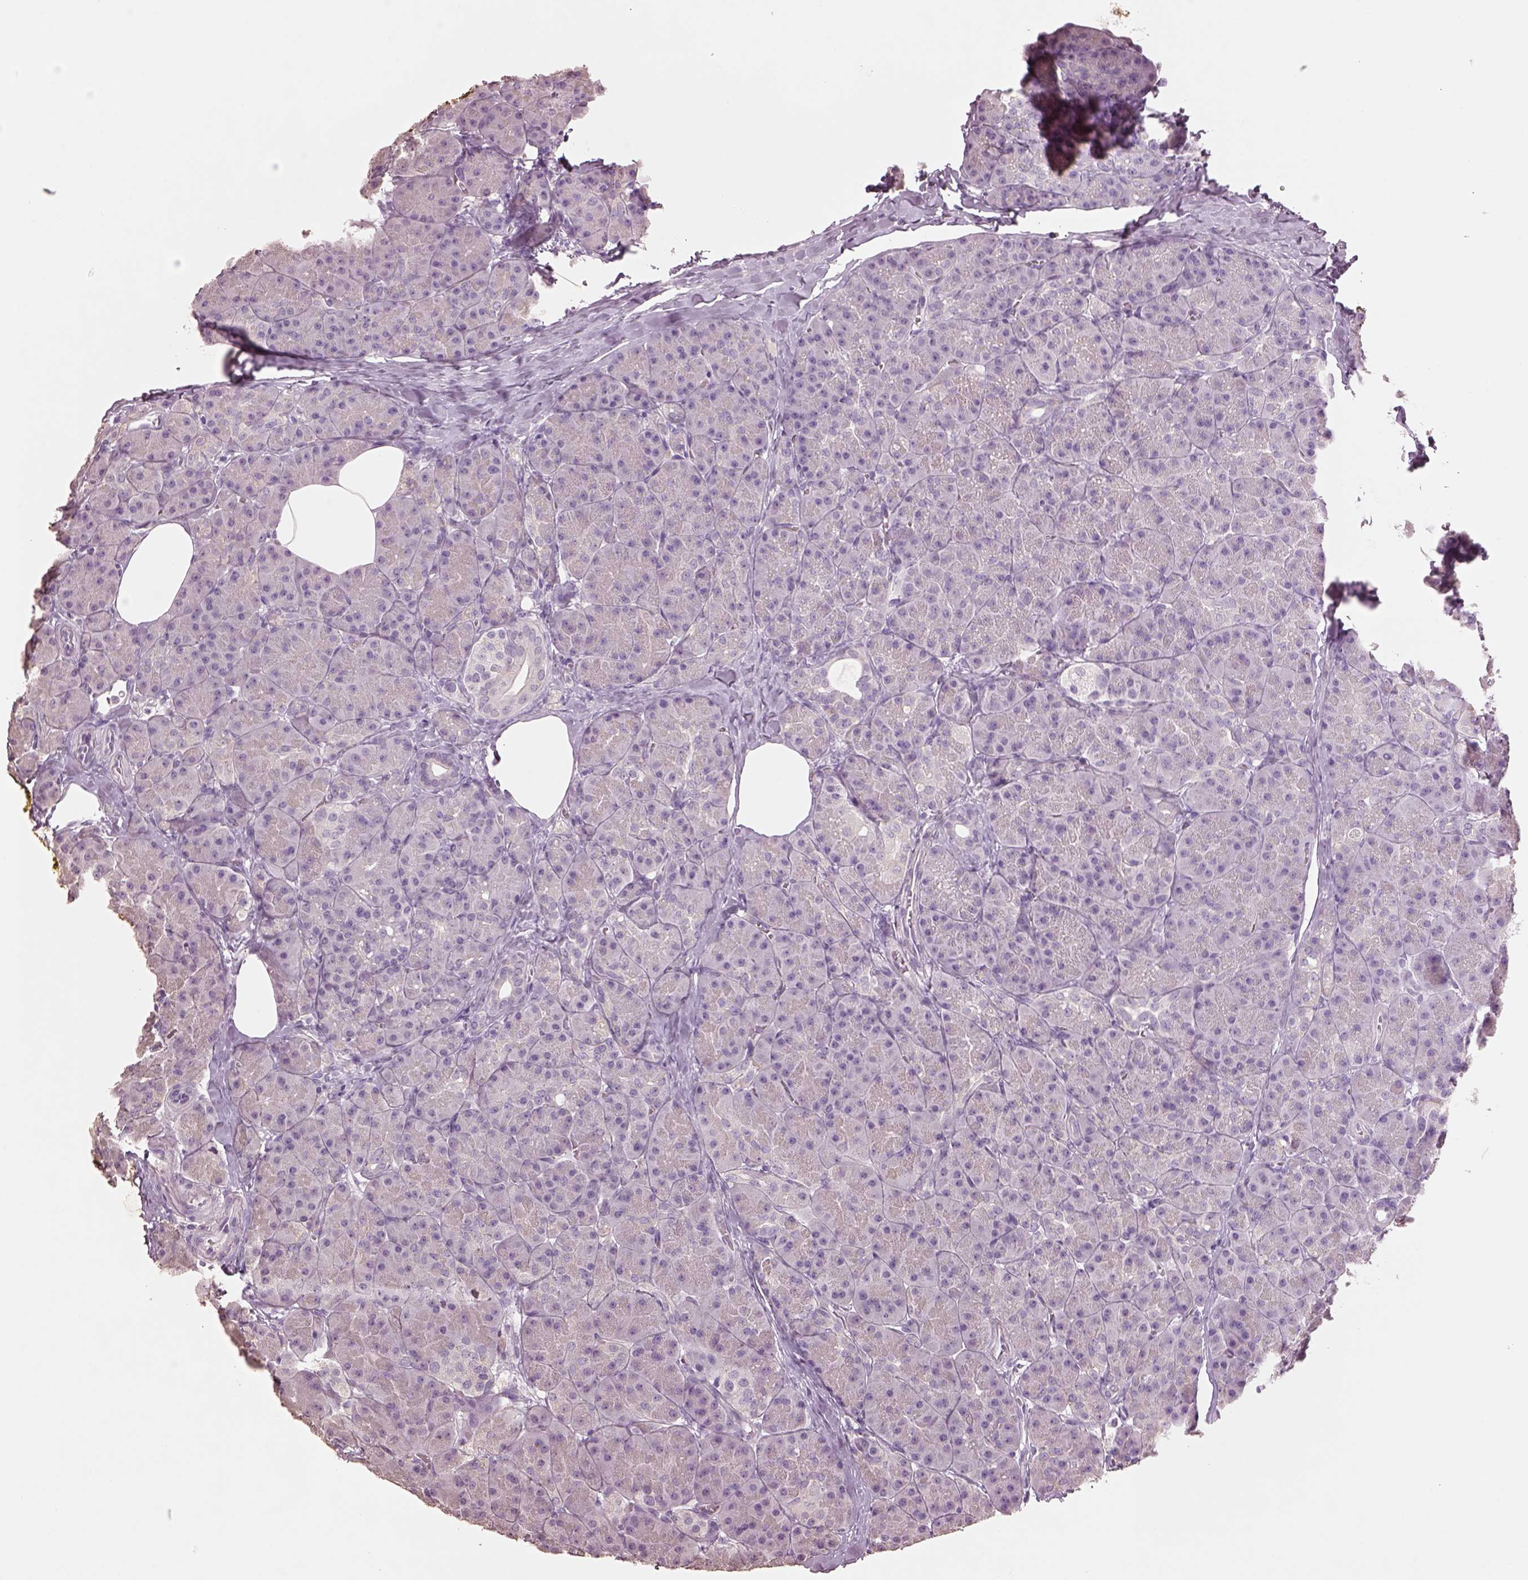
{"staining": {"intensity": "negative", "quantity": "none", "location": "none"}, "tissue": "pancreas", "cell_type": "Exocrine glandular cells", "image_type": "normal", "snomed": [{"axis": "morphology", "description": "Normal tissue, NOS"}, {"axis": "topography", "description": "Pancreas"}], "caption": "DAB immunohistochemical staining of unremarkable pancreas reveals no significant positivity in exocrine glandular cells.", "gene": "KCNIP3", "patient": {"sex": "male", "age": 57}}